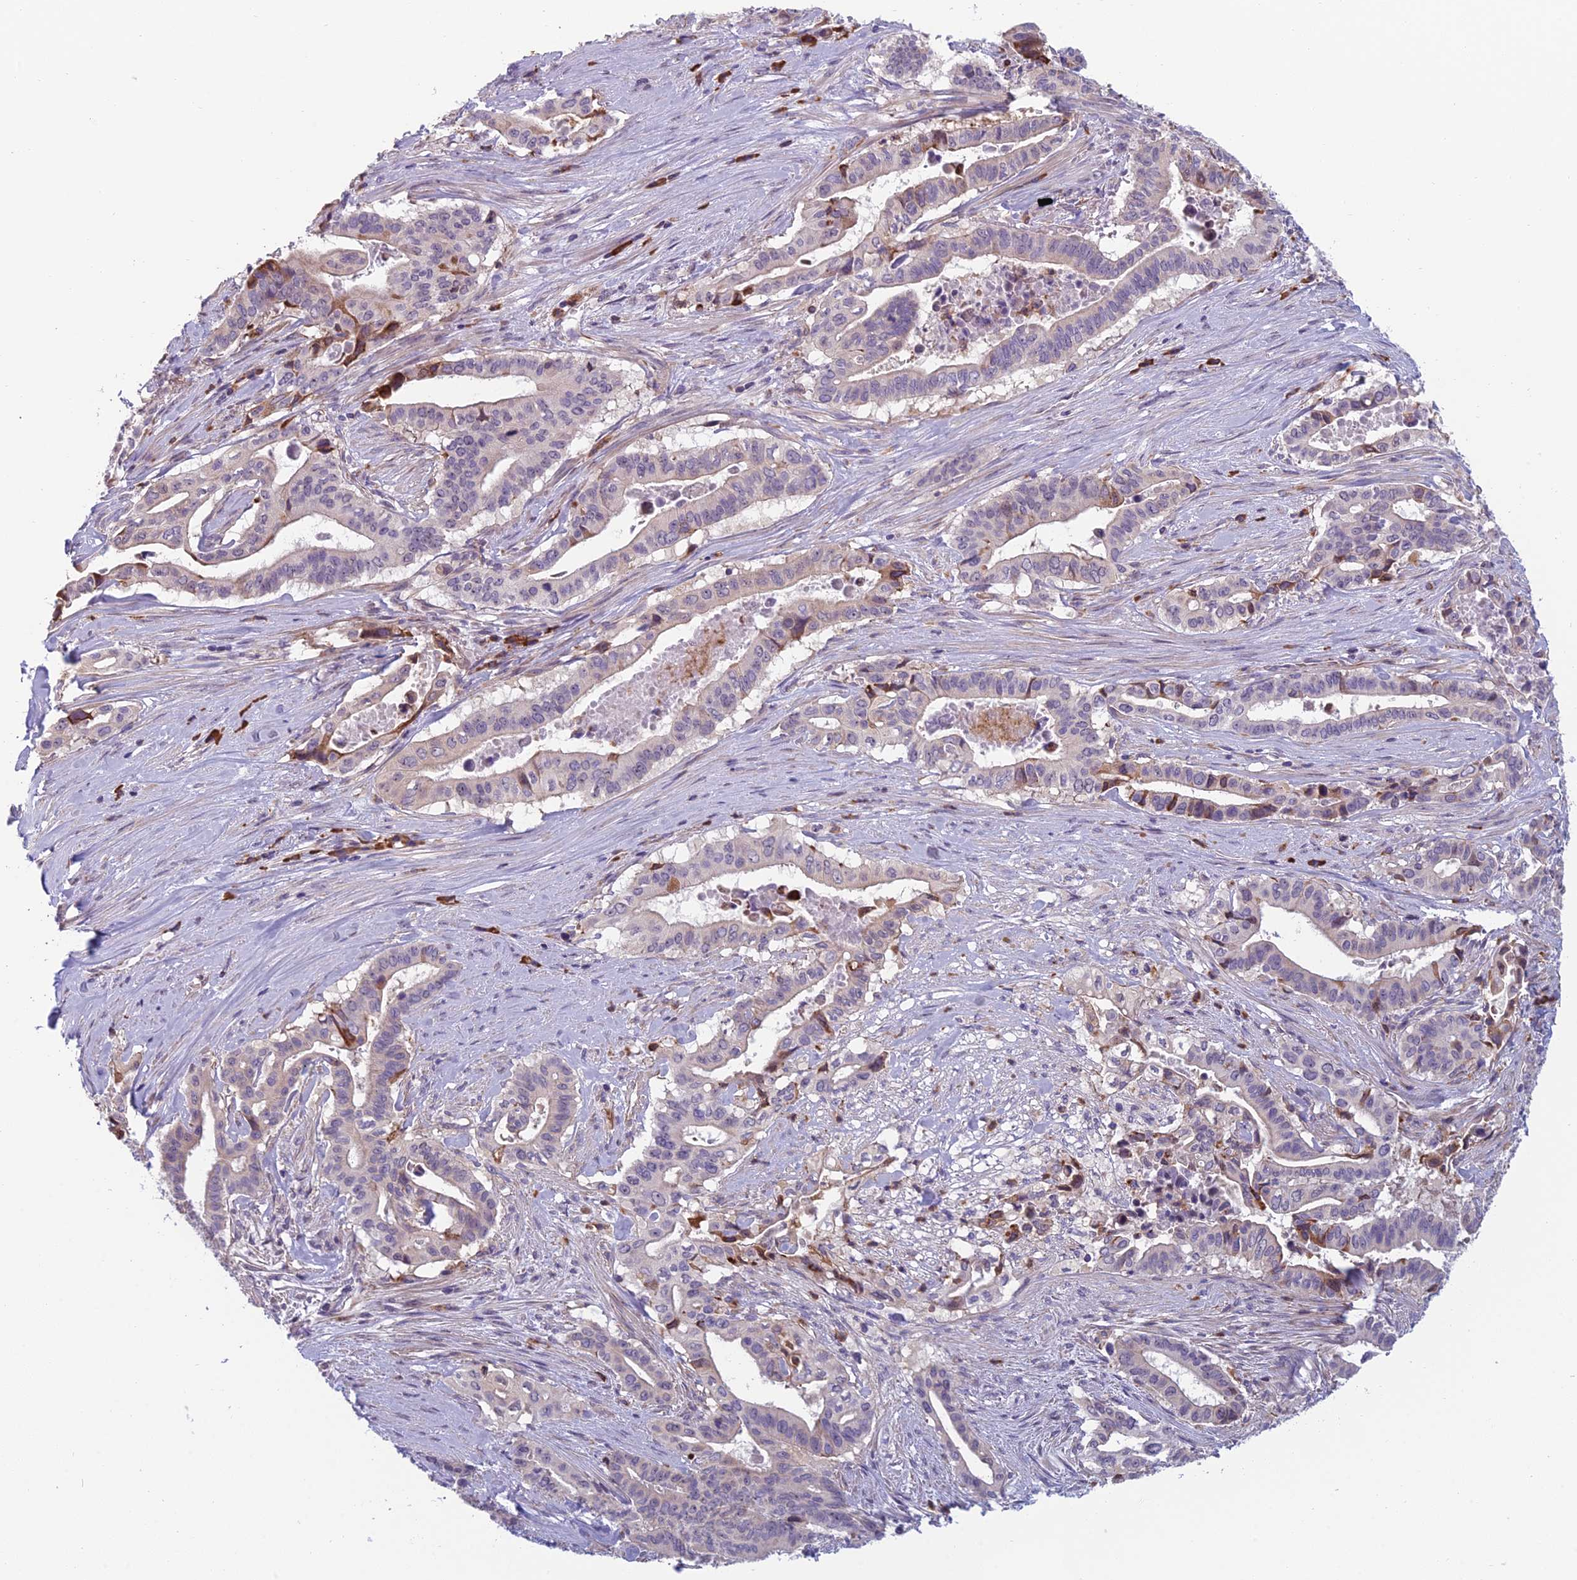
{"staining": {"intensity": "weak", "quantity": "<25%", "location": "cytoplasmic/membranous"}, "tissue": "pancreatic cancer", "cell_type": "Tumor cells", "image_type": "cancer", "snomed": [{"axis": "morphology", "description": "Adenocarcinoma, NOS"}, {"axis": "topography", "description": "Pancreas"}], "caption": "Tumor cells are negative for brown protein staining in pancreatic cancer (adenocarcinoma).", "gene": "NOC2L", "patient": {"sex": "female", "age": 77}}